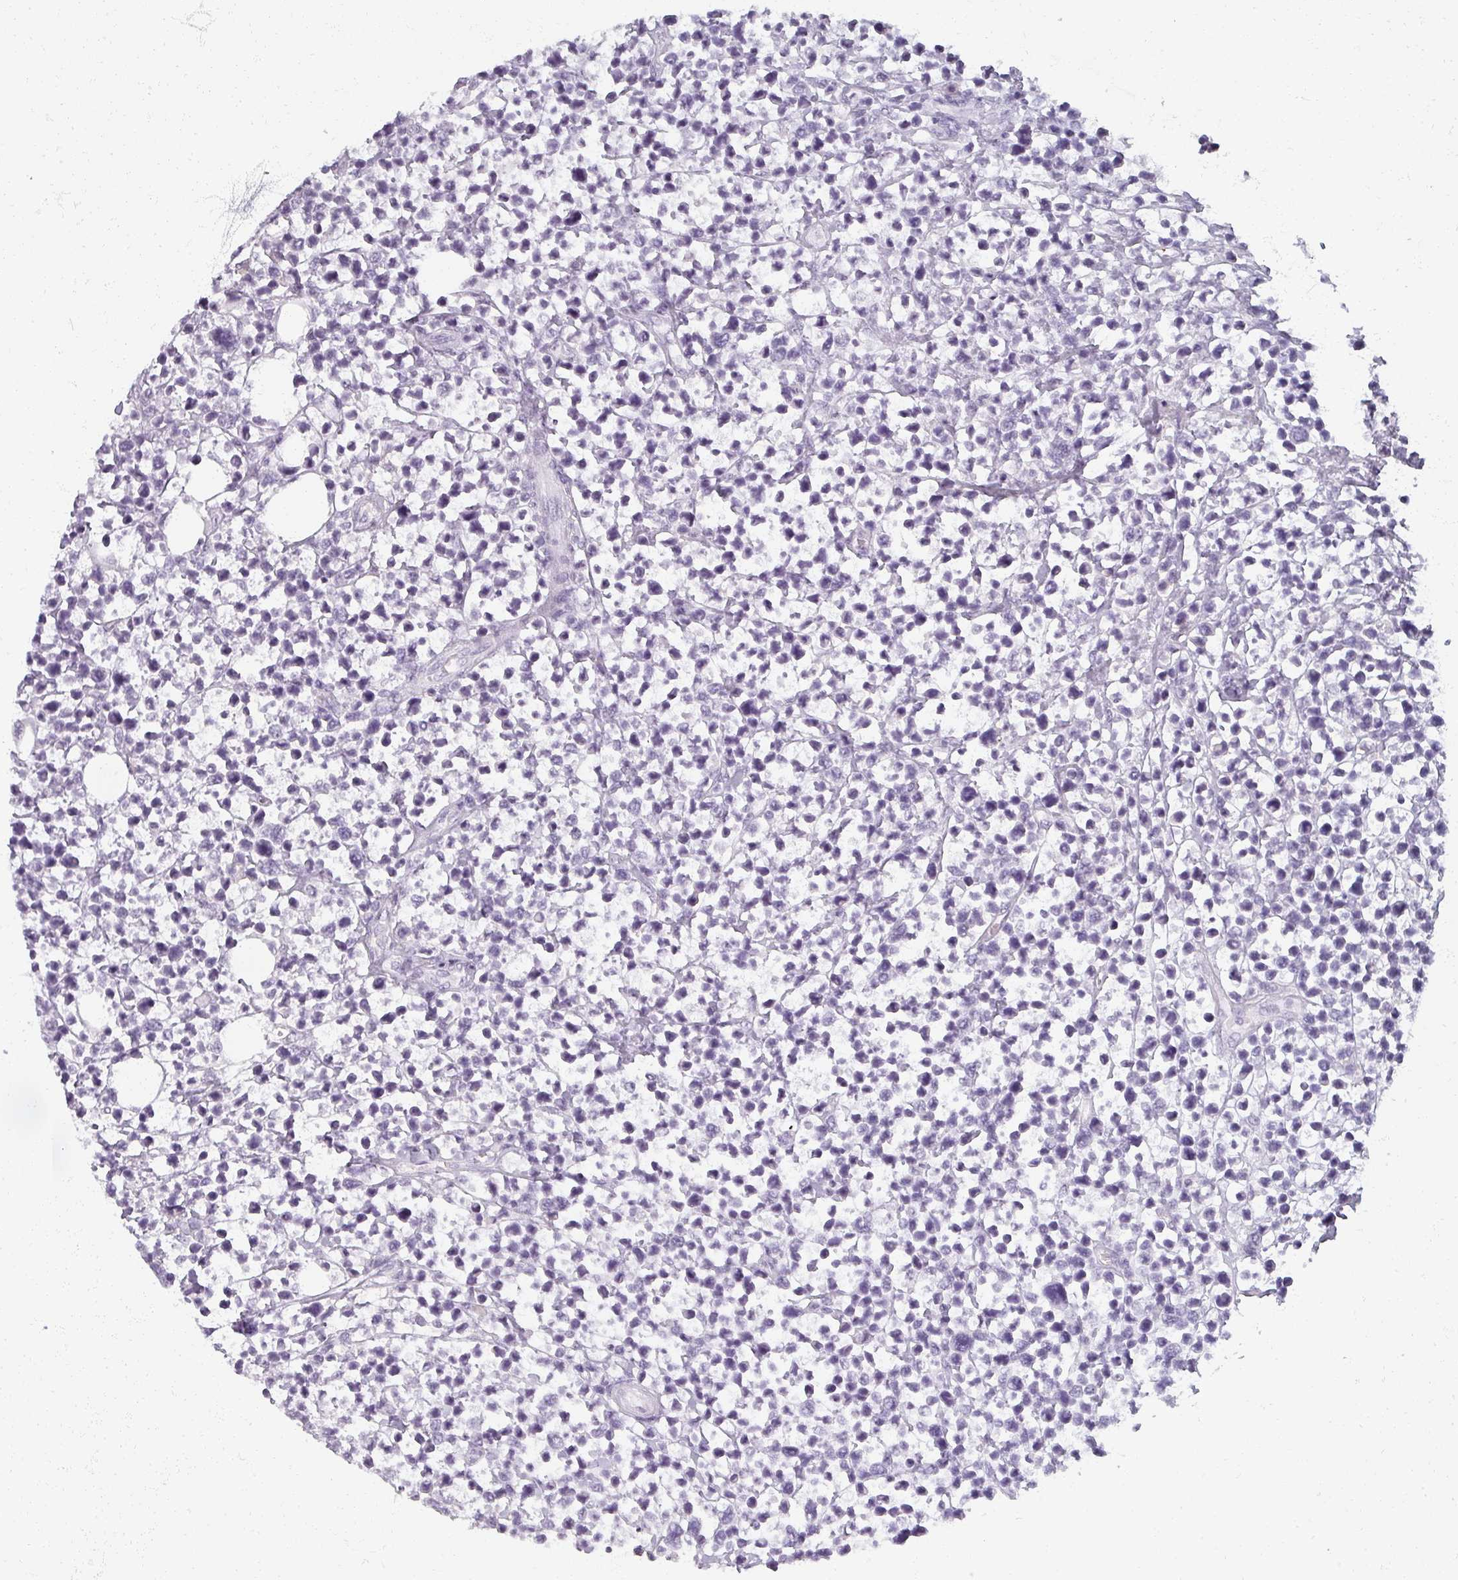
{"staining": {"intensity": "negative", "quantity": "none", "location": "none"}, "tissue": "lymphoma", "cell_type": "Tumor cells", "image_type": "cancer", "snomed": [{"axis": "morphology", "description": "Malignant lymphoma, non-Hodgkin's type, Low grade"}, {"axis": "topography", "description": "Lymph node"}], "caption": "IHC of human lymphoma exhibits no expression in tumor cells.", "gene": "REG3G", "patient": {"sex": "male", "age": 60}}